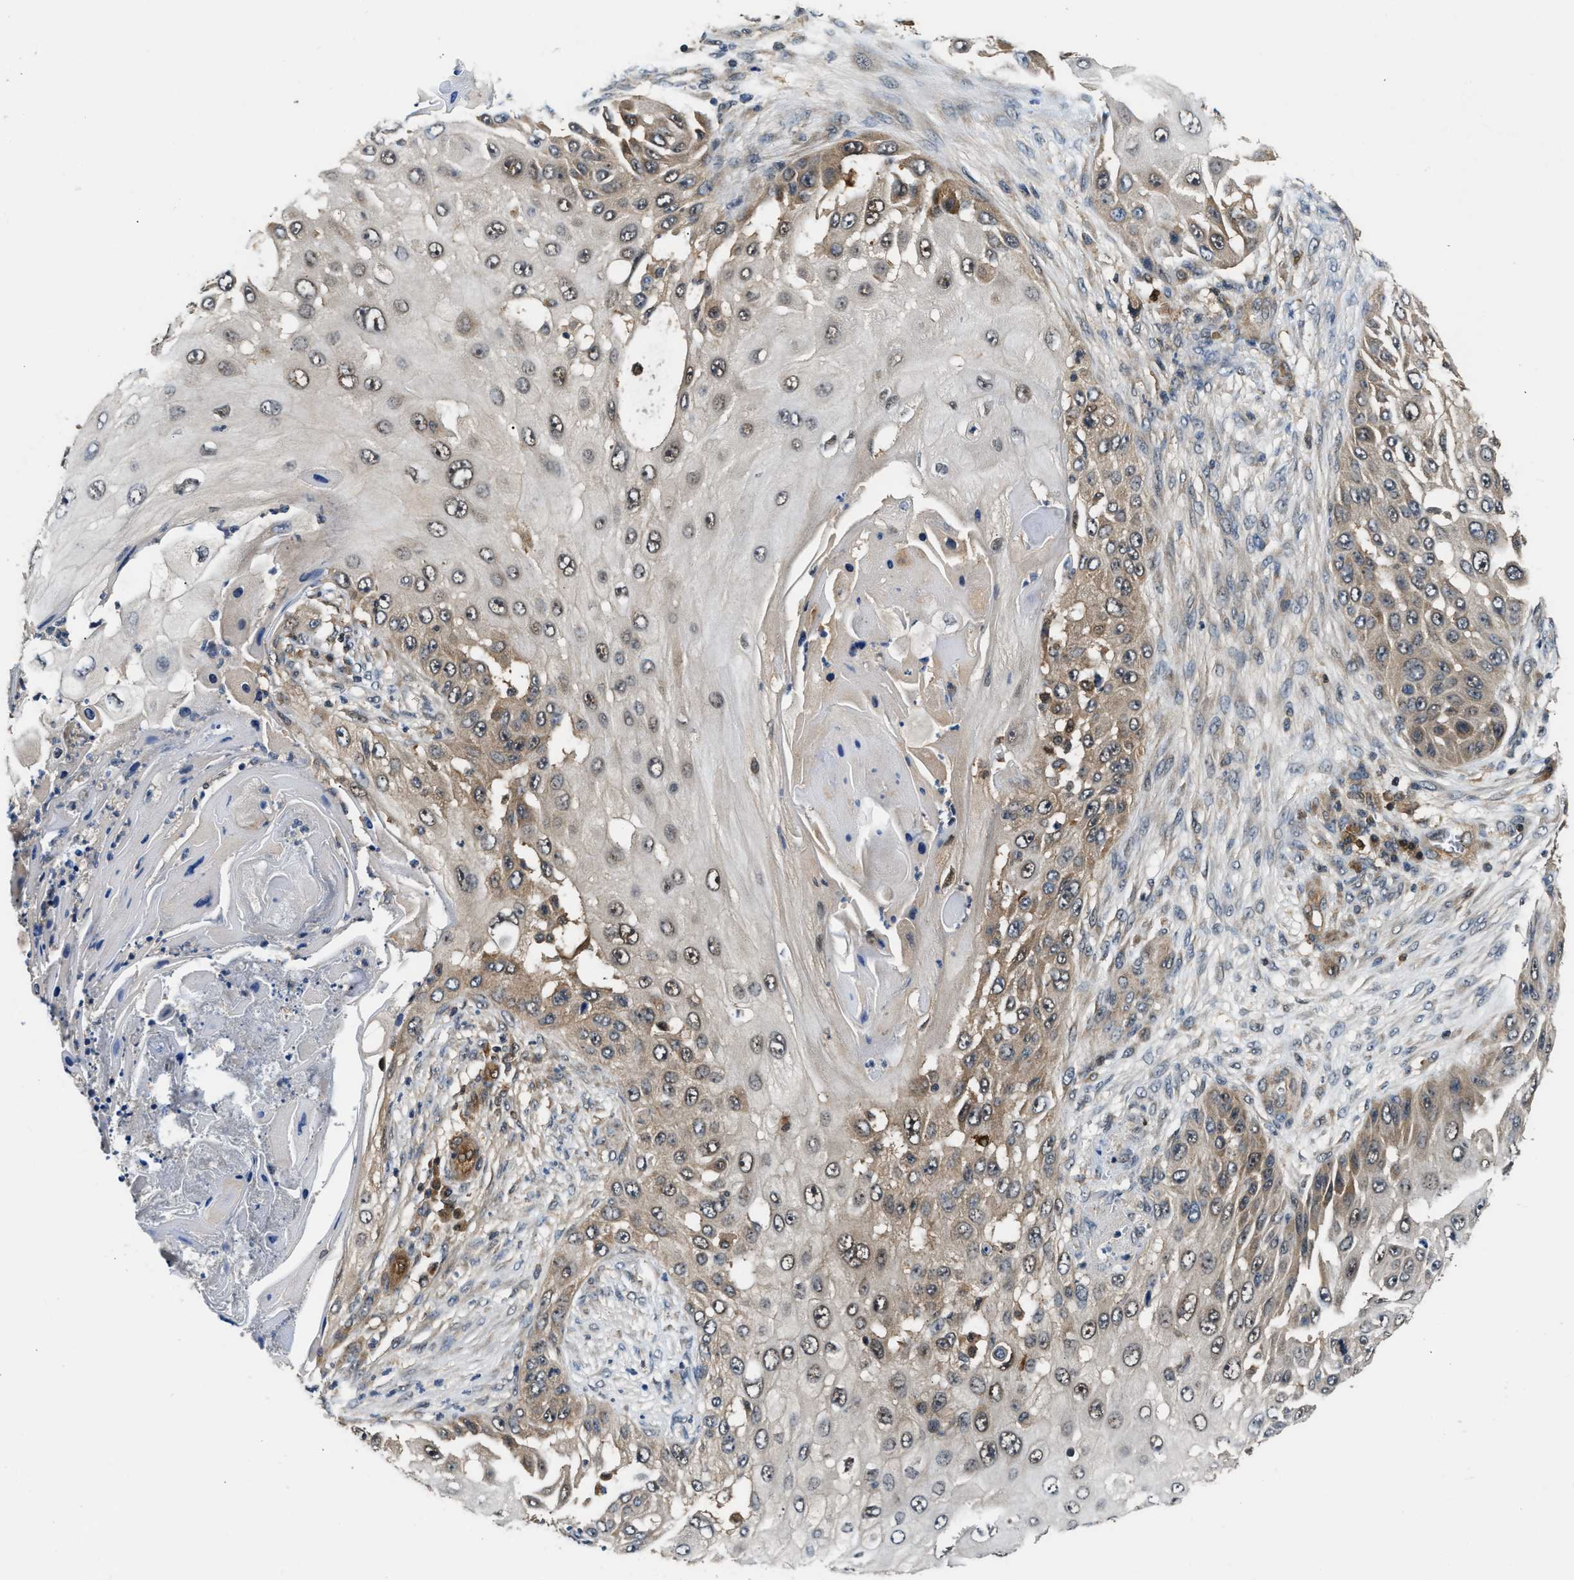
{"staining": {"intensity": "weak", "quantity": ">75%", "location": "cytoplasmic/membranous"}, "tissue": "skin cancer", "cell_type": "Tumor cells", "image_type": "cancer", "snomed": [{"axis": "morphology", "description": "Squamous cell carcinoma, NOS"}, {"axis": "topography", "description": "Skin"}], "caption": "Human squamous cell carcinoma (skin) stained with a protein marker shows weak staining in tumor cells.", "gene": "PPA1", "patient": {"sex": "female", "age": 44}}